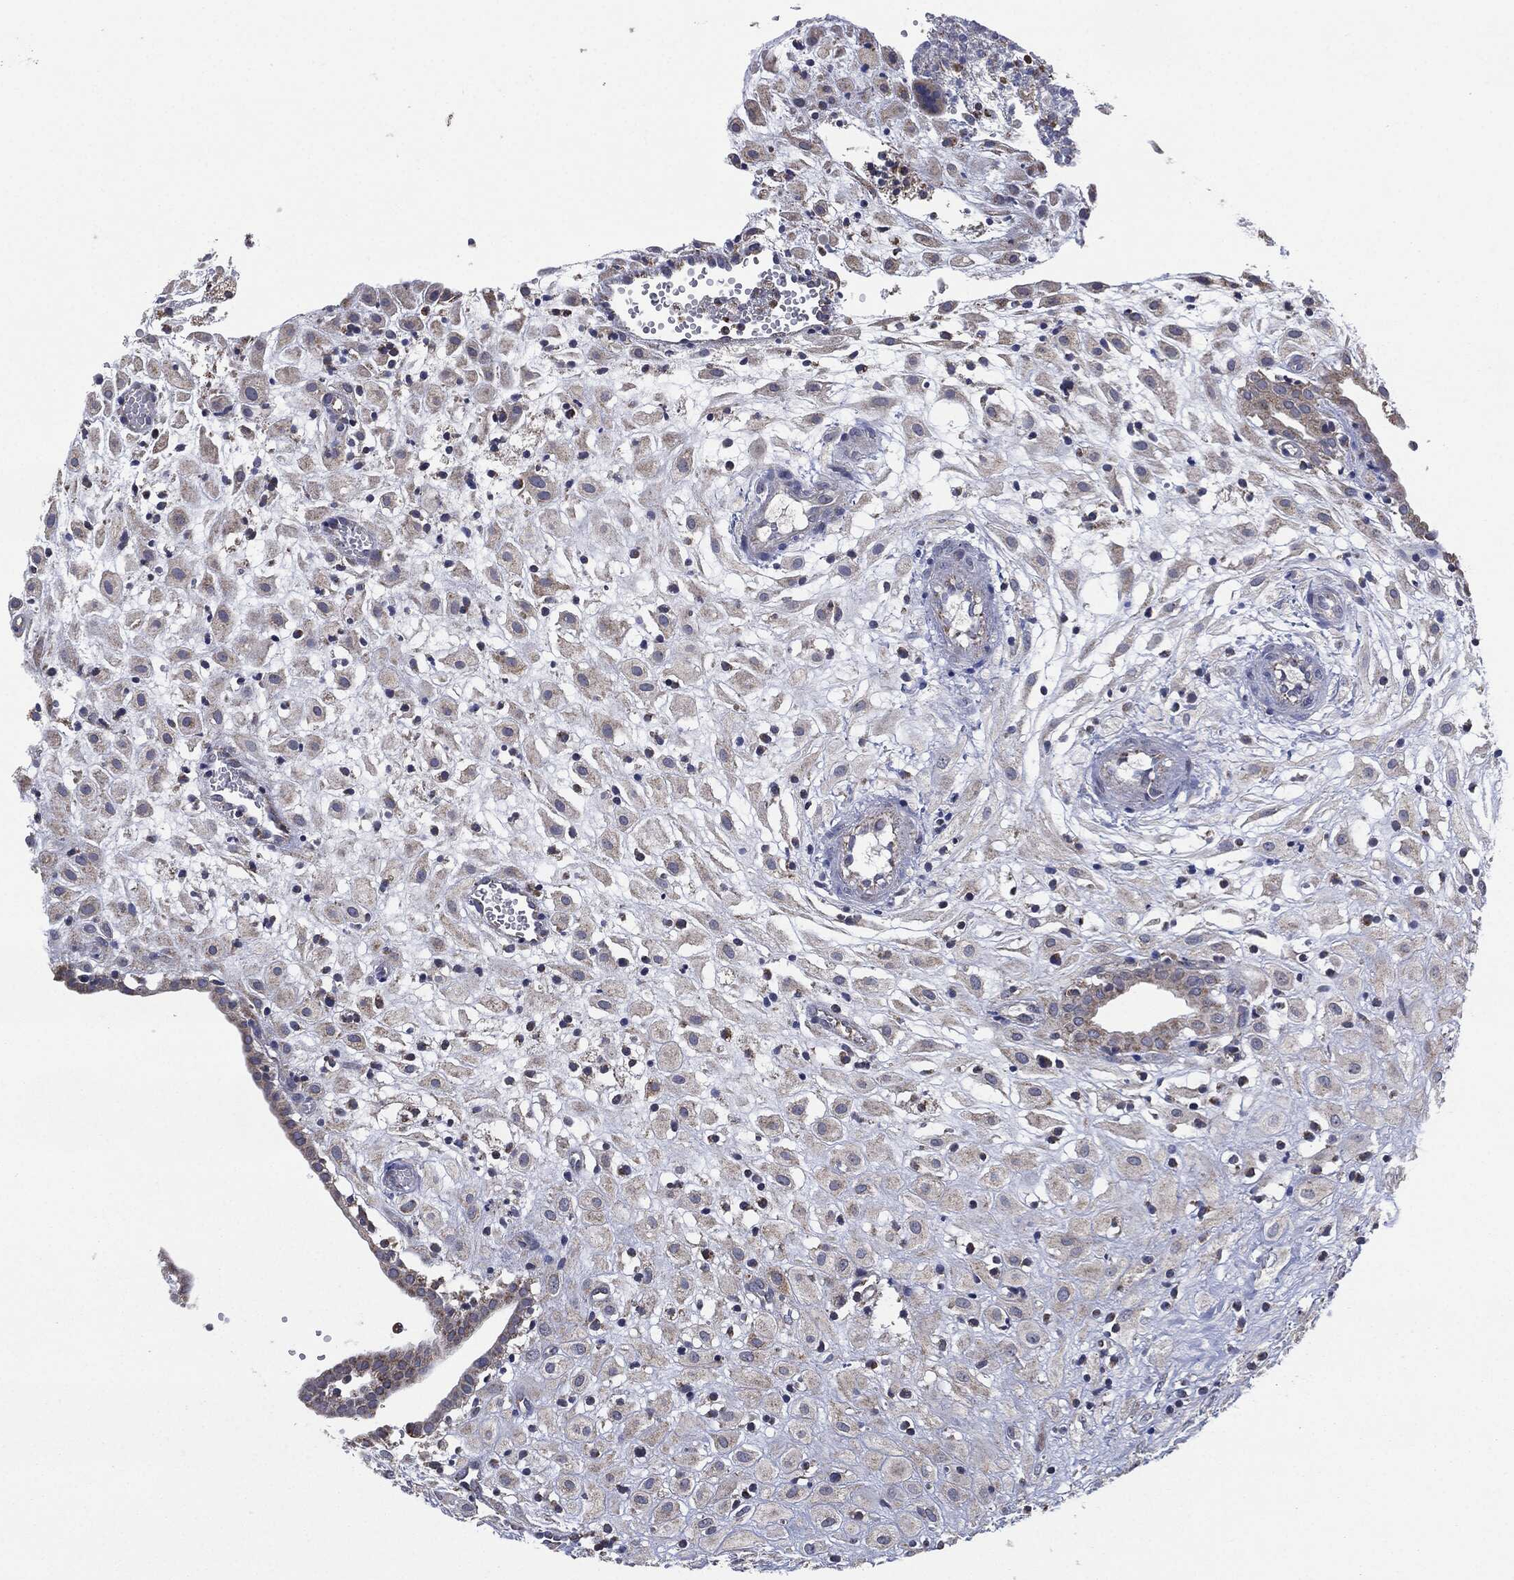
{"staining": {"intensity": "negative", "quantity": "none", "location": "none"}, "tissue": "placenta", "cell_type": "Decidual cells", "image_type": "normal", "snomed": [{"axis": "morphology", "description": "Normal tissue, NOS"}, {"axis": "topography", "description": "Placenta"}], "caption": "This is an immunohistochemistry photomicrograph of normal human placenta. There is no expression in decidual cells.", "gene": "NDUFV2", "patient": {"sex": "female", "age": 24}}